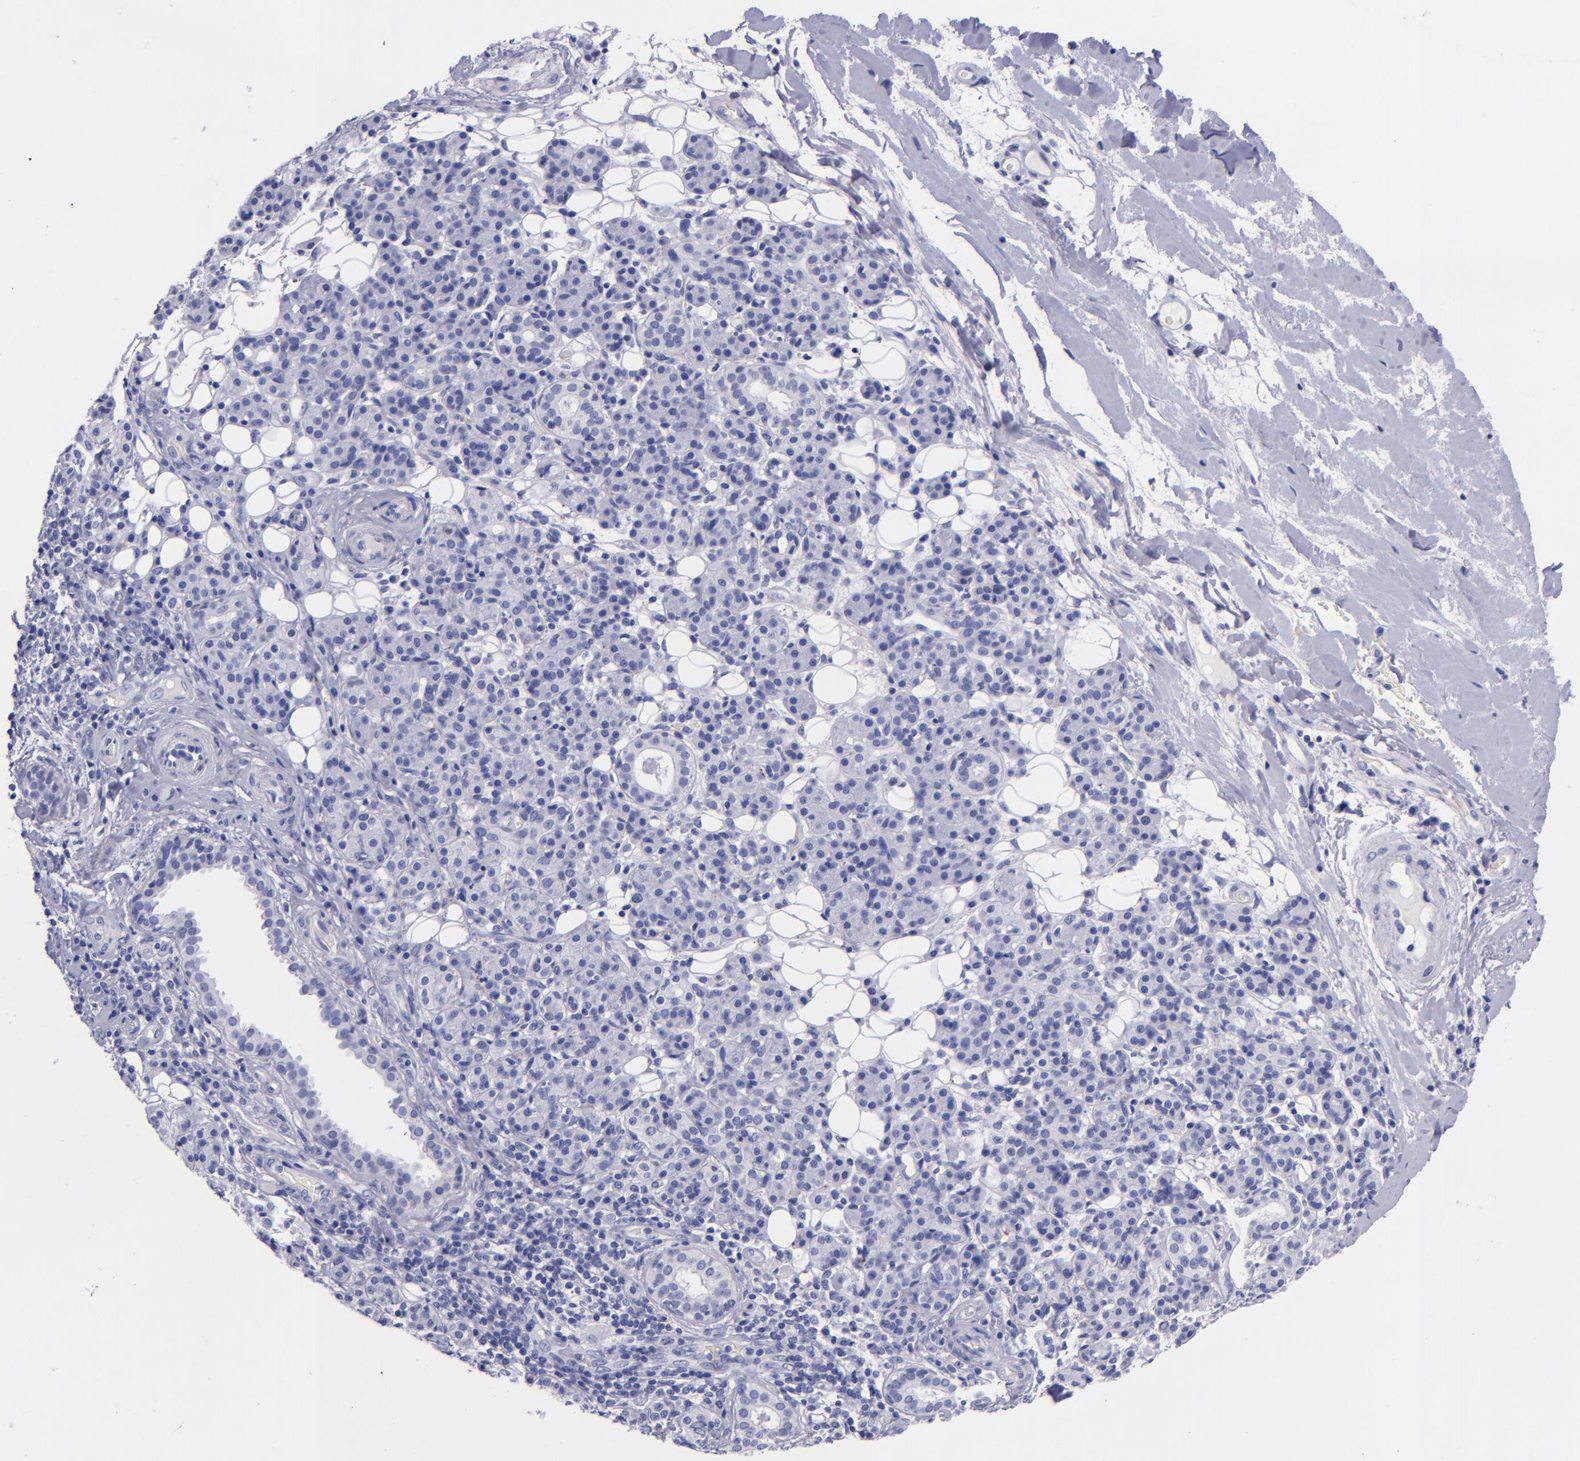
{"staining": {"intensity": "negative", "quantity": "none", "location": "none"}, "tissue": "skin cancer", "cell_type": "Tumor cells", "image_type": "cancer", "snomed": [{"axis": "morphology", "description": "Squamous cell carcinoma, NOS"}, {"axis": "topography", "description": "Skin"}], "caption": "The immunohistochemistry photomicrograph has no significant positivity in tumor cells of skin cancer (squamous cell carcinoma) tissue.", "gene": "SV2A", "patient": {"sex": "male", "age": 84}}